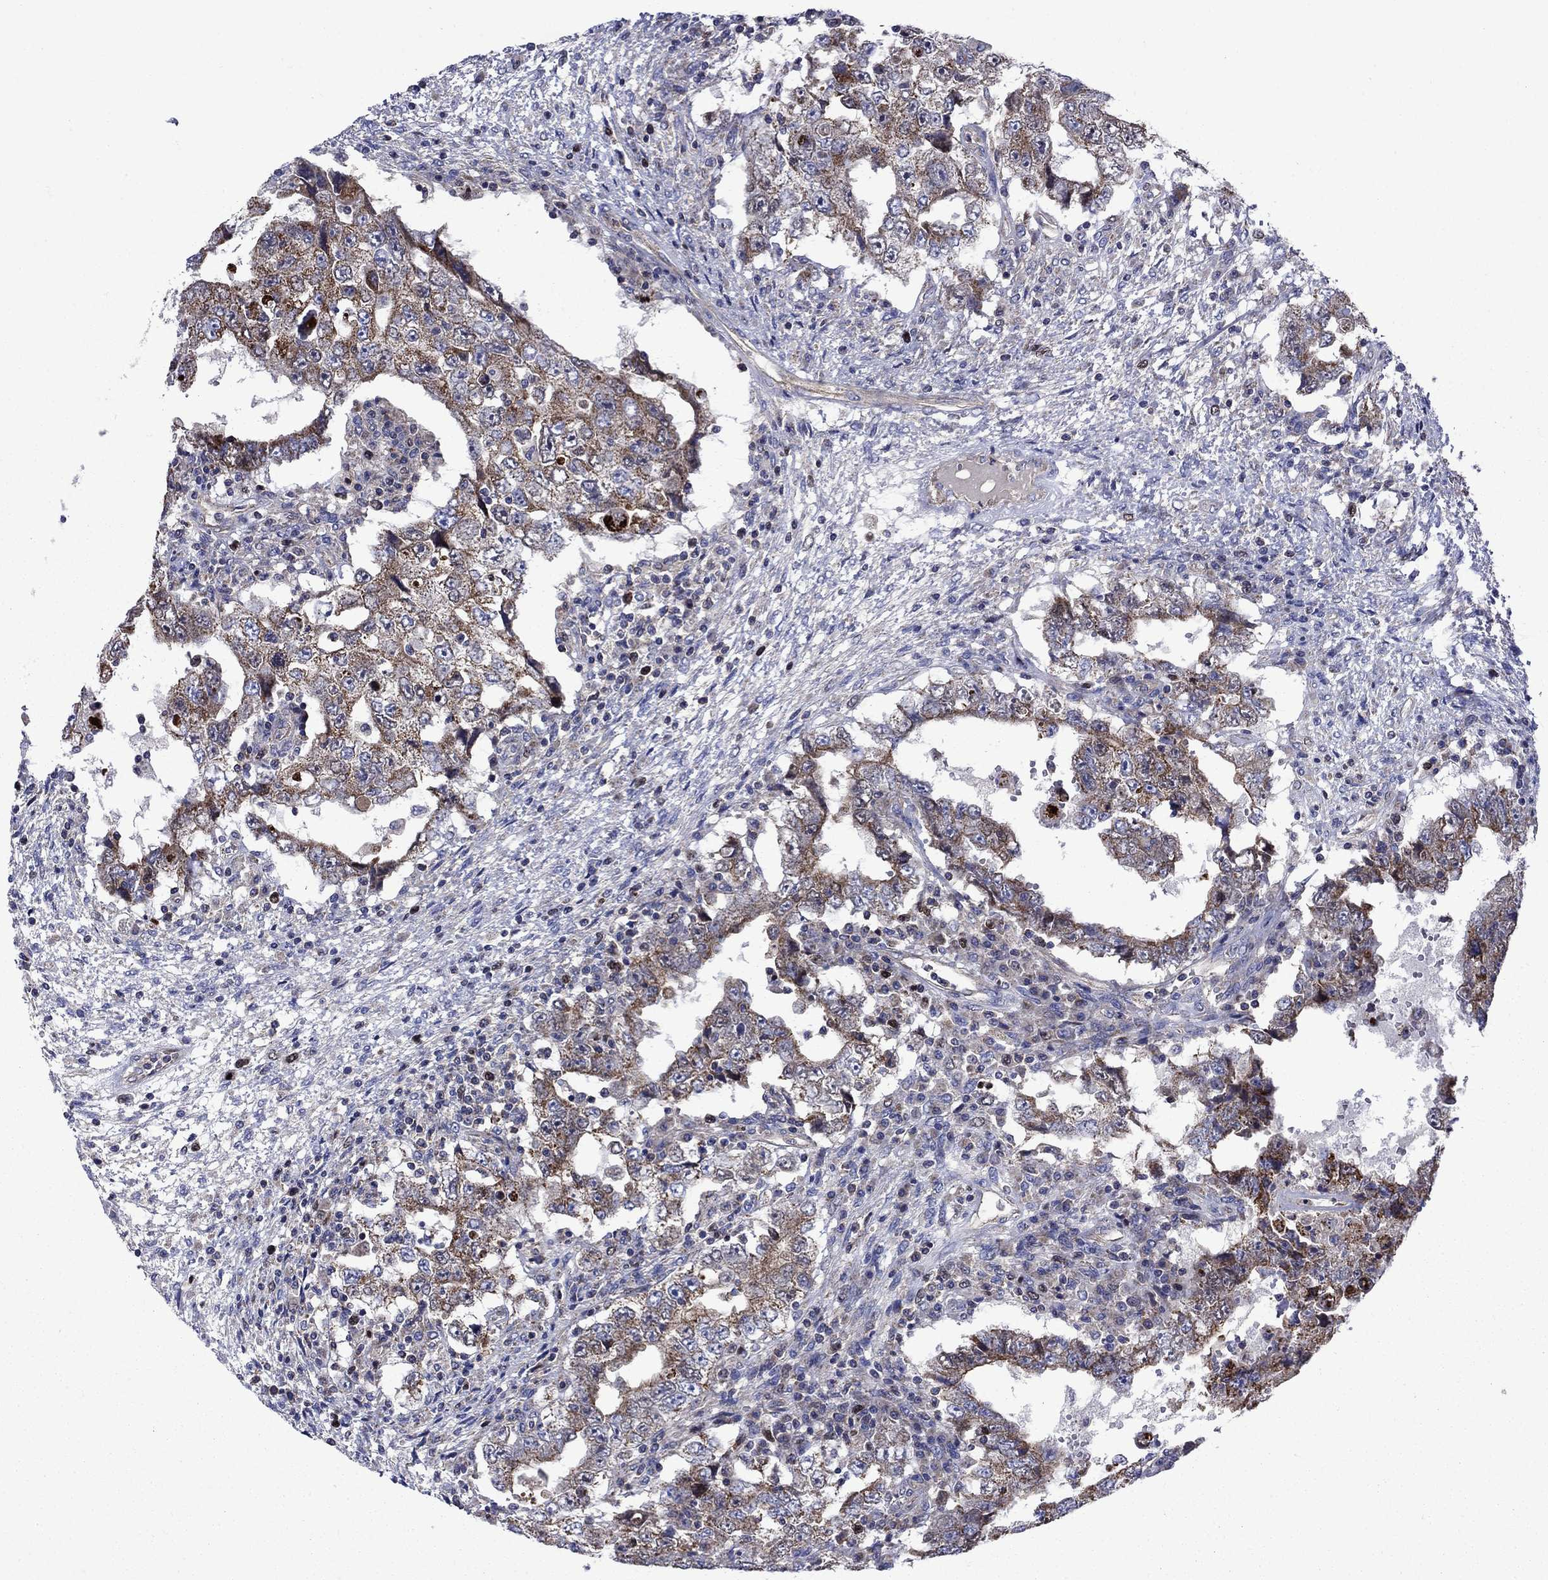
{"staining": {"intensity": "strong", "quantity": "25%-75%", "location": "cytoplasmic/membranous"}, "tissue": "testis cancer", "cell_type": "Tumor cells", "image_type": "cancer", "snomed": [{"axis": "morphology", "description": "Carcinoma, Embryonal, NOS"}, {"axis": "topography", "description": "Testis"}], "caption": "Testis cancer (embryonal carcinoma) stained for a protein (brown) shows strong cytoplasmic/membranous positive positivity in about 25%-75% of tumor cells.", "gene": "KIF22", "patient": {"sex": "male", "age": 26}}